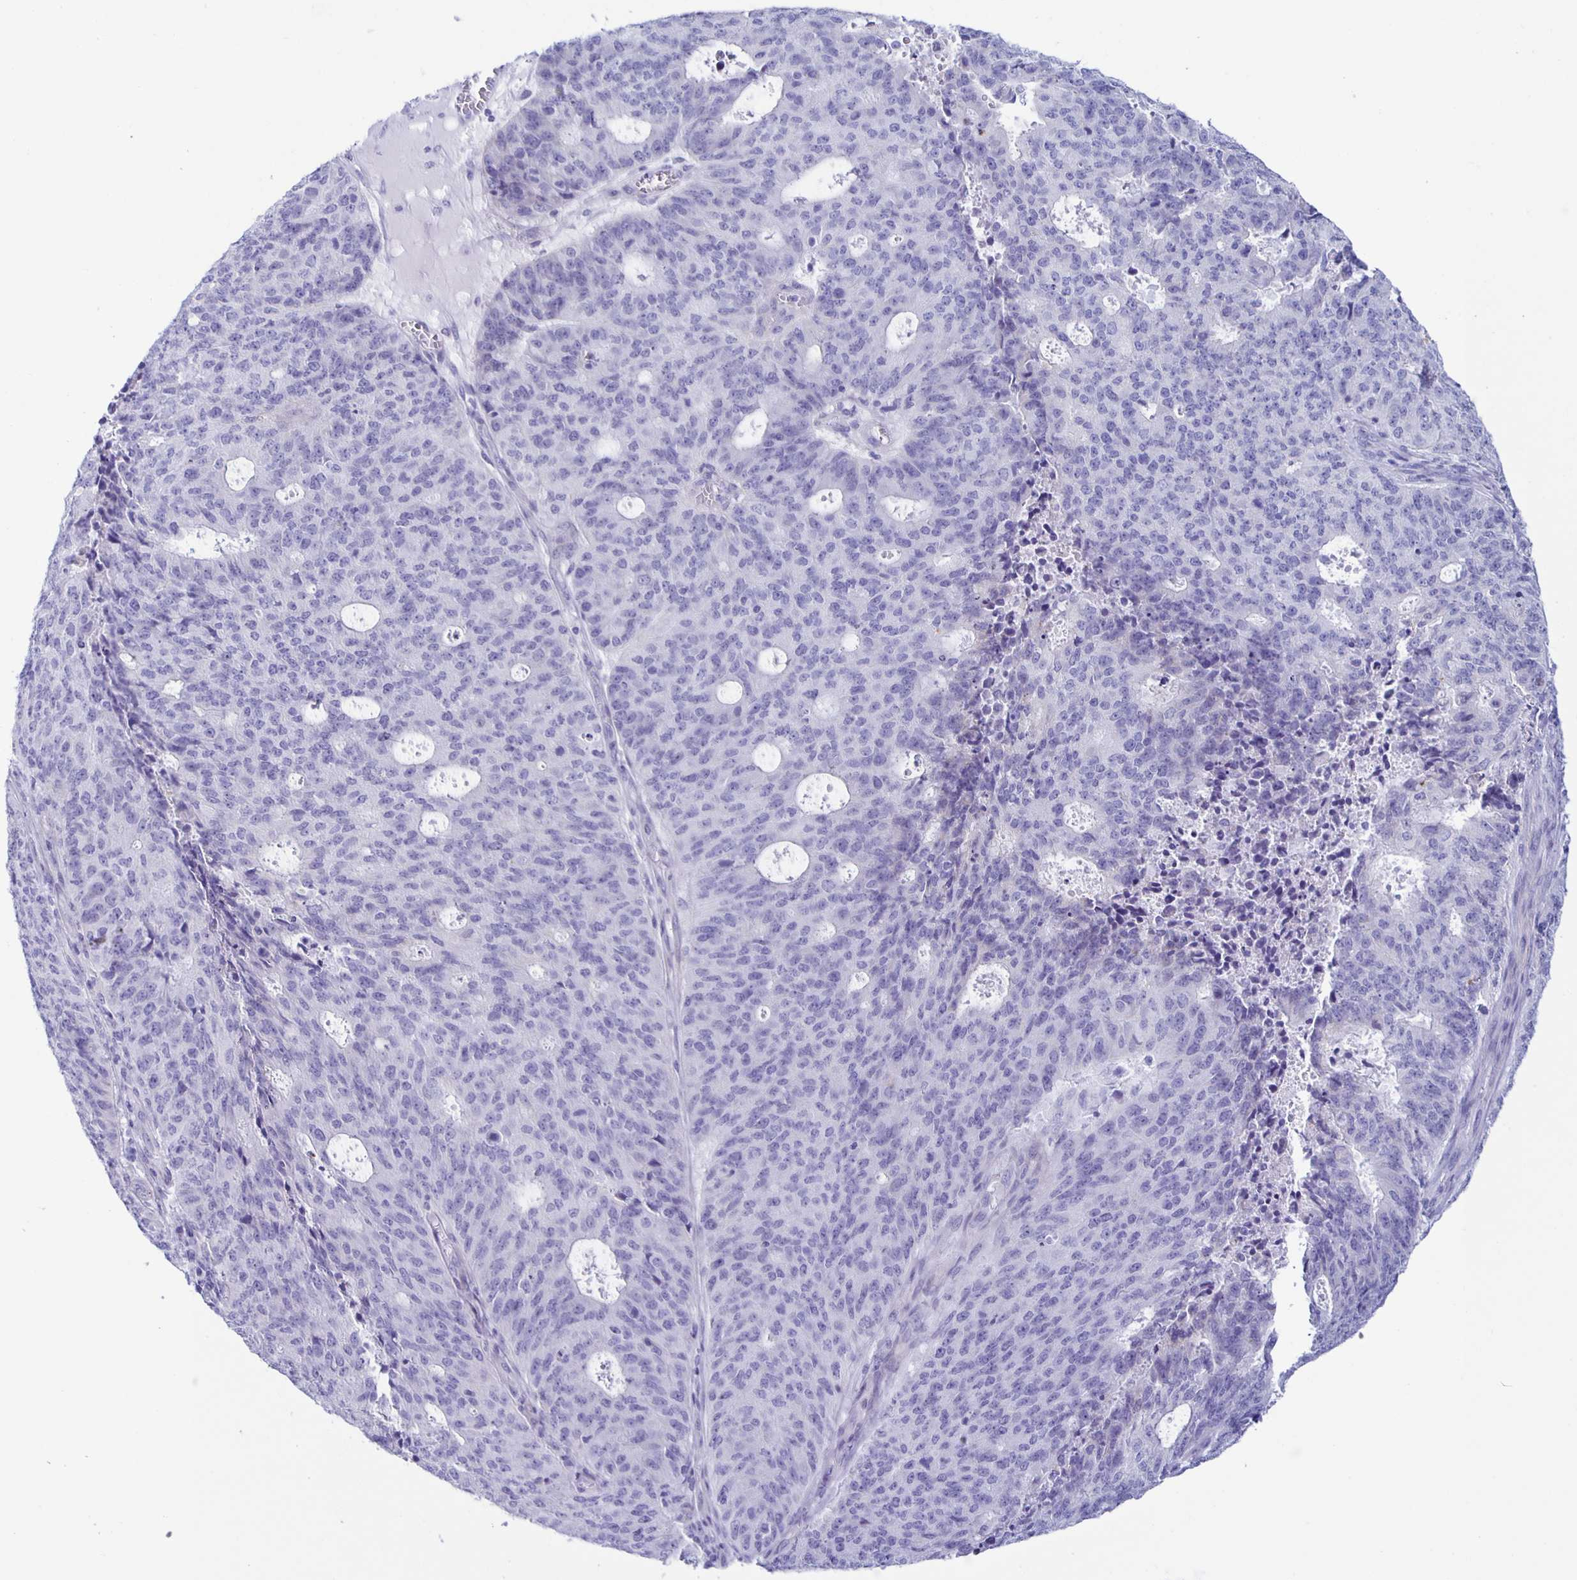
{"staining": {"intensity": "negative", "quantity": "none", "location": "none"}, "tissue": "endometrial cancer", "cell_type": "Tumor cells", "image_type": "cancer", "snomed": [{"axis": "morphology", "description": "Adenocarcinoma, NOS"}, {"axis": "topography", "description": "Endometrium"}], "caption": "Immunohistochemistry (IHC) histopathology image of human endometrial cancer stained for a protein (brown), which demonstrates no staining in tumor cells.", "gene": "AQP6", "patient": {"sex": "female", "age": 82}}